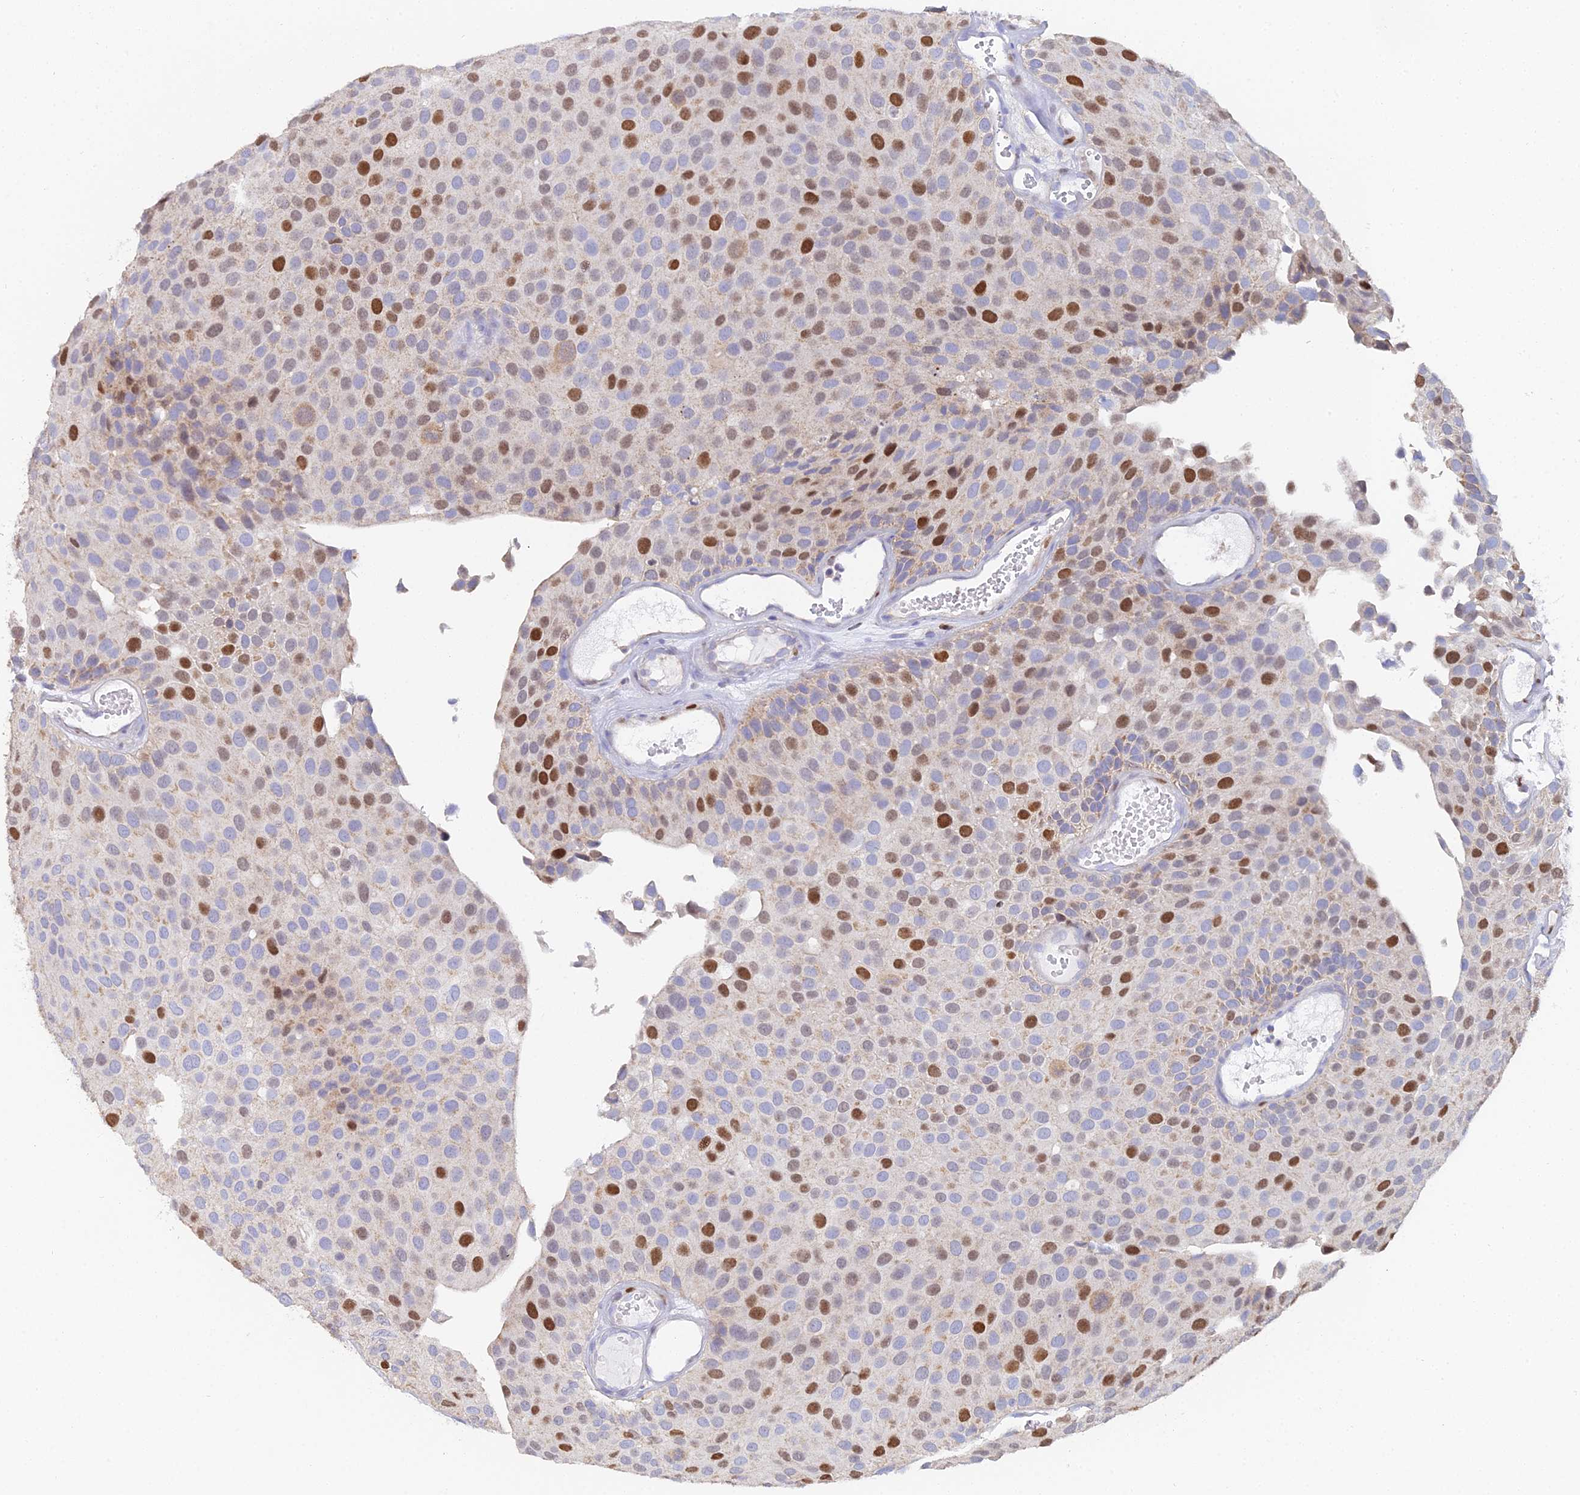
{"staining": {"intensity": "strong", "quantity": "<25%", "location": "nuclear"}, "tissue": "urothelial cancer", "cell_type": "Tumor cells", "image_type": "cancer", "snomed": [{"axis": "morphology", "description": "Urothelial carcinoma, Low grade"}, {"axis": "topography", "description": "Urinary bladder"}], "caption": "The photomicrograph demonstrates staining of urothelial cancer, revealing strong nuclear protein positivity (brown color) within tumor cells. (brown staining indicates protein expression, while blue staining denotes nuclei).", "gene": "MCM2", "patient": {"sex": "male", "age": 89}}